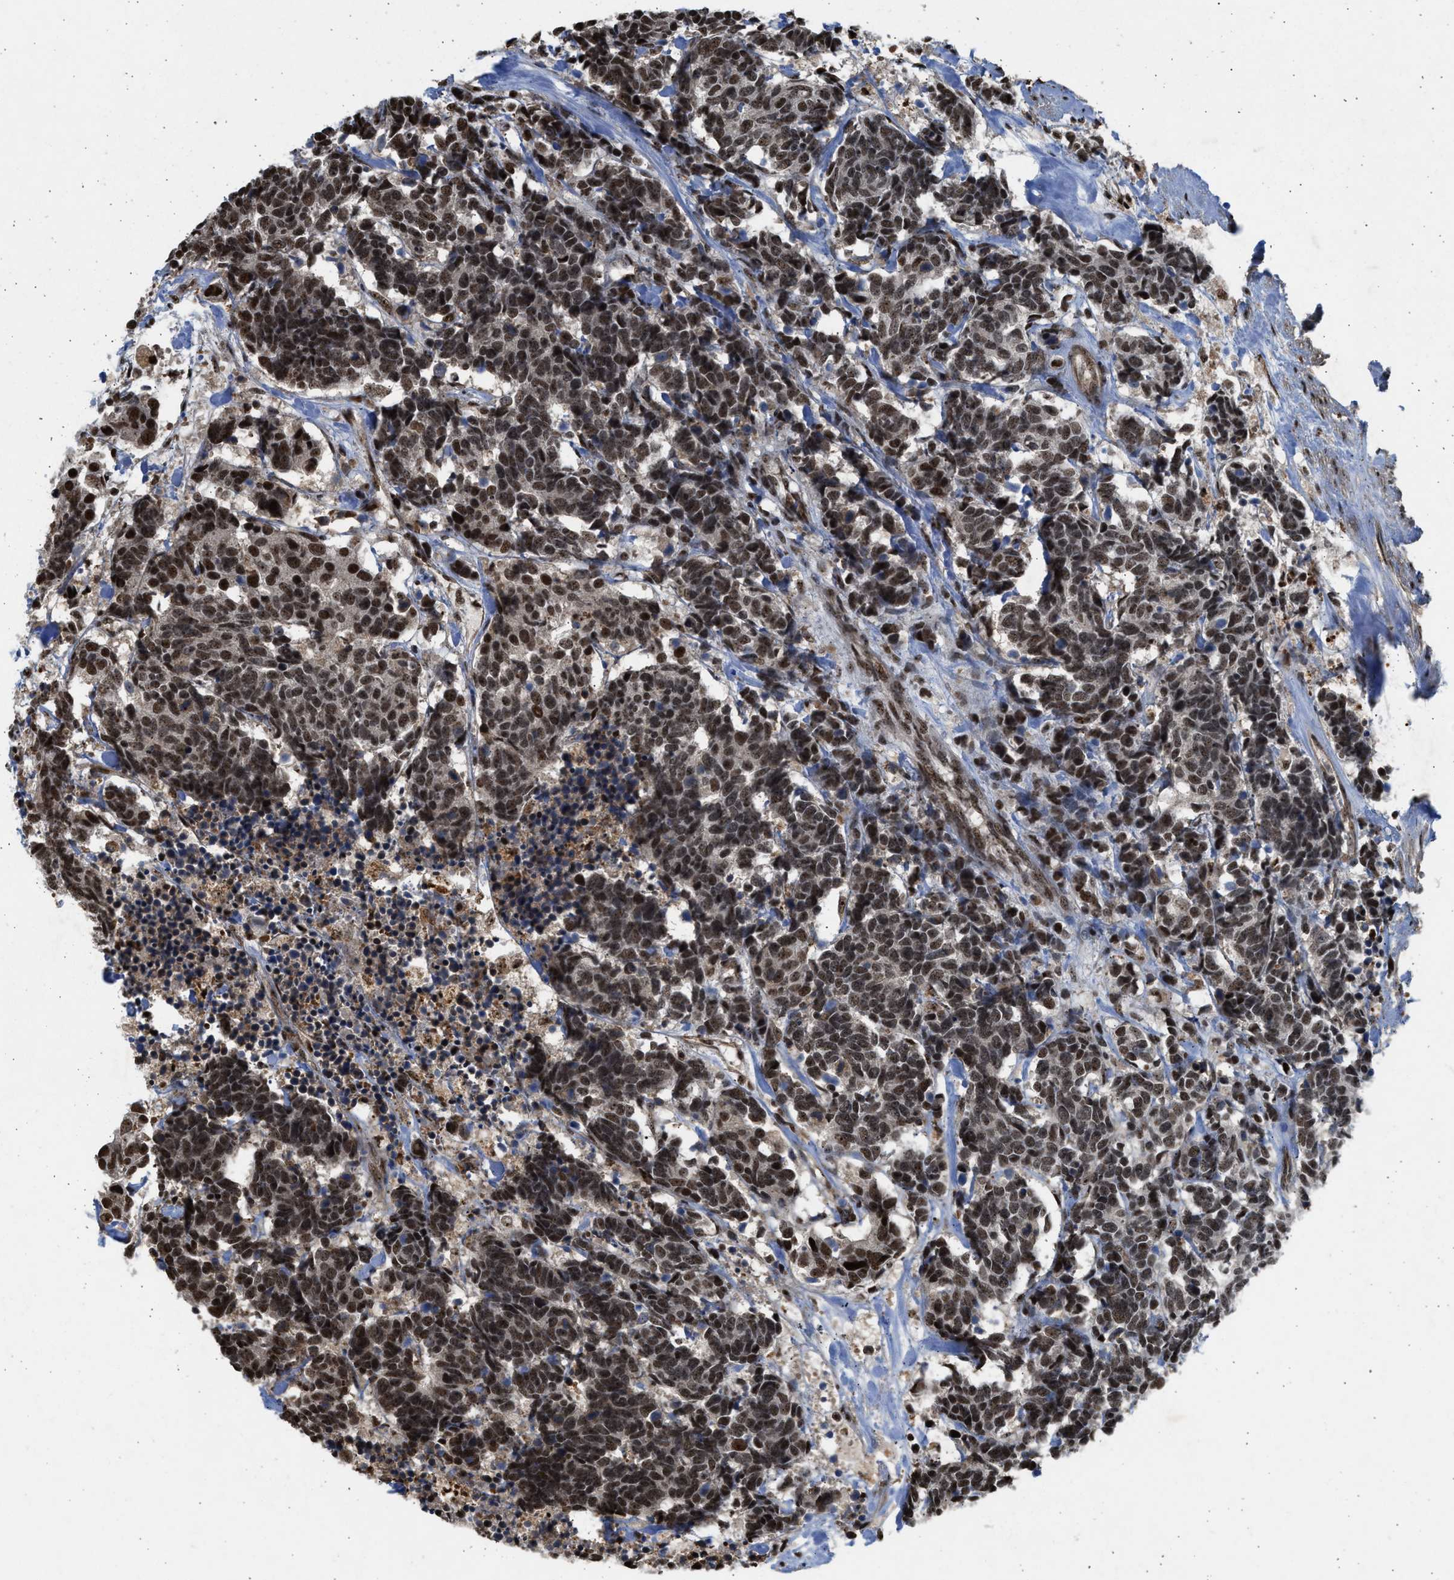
{"staining": {"intensity": "moderate", "quantity": ">75%", "location": "nuclear"}, "tissue": "carcinoid", "cell_type": "Tumor cells", "image_type": "cancer", "snomed": [{"axis": "morphology", "description": "Carcinoma, NOS"}, {"axis": "morphology", "description": "Carcinoid, malignant, NOS"}, {"axis": "topography", "description": "Urinary bladder"}], "caption": "Carcinoid tissue exhibits moderate nuclear expression in about >75% of tumor cells, visualized by immunohistochemistry.", "gene": "TFDP2", "patient": {"sex": "male", "age": 57}}